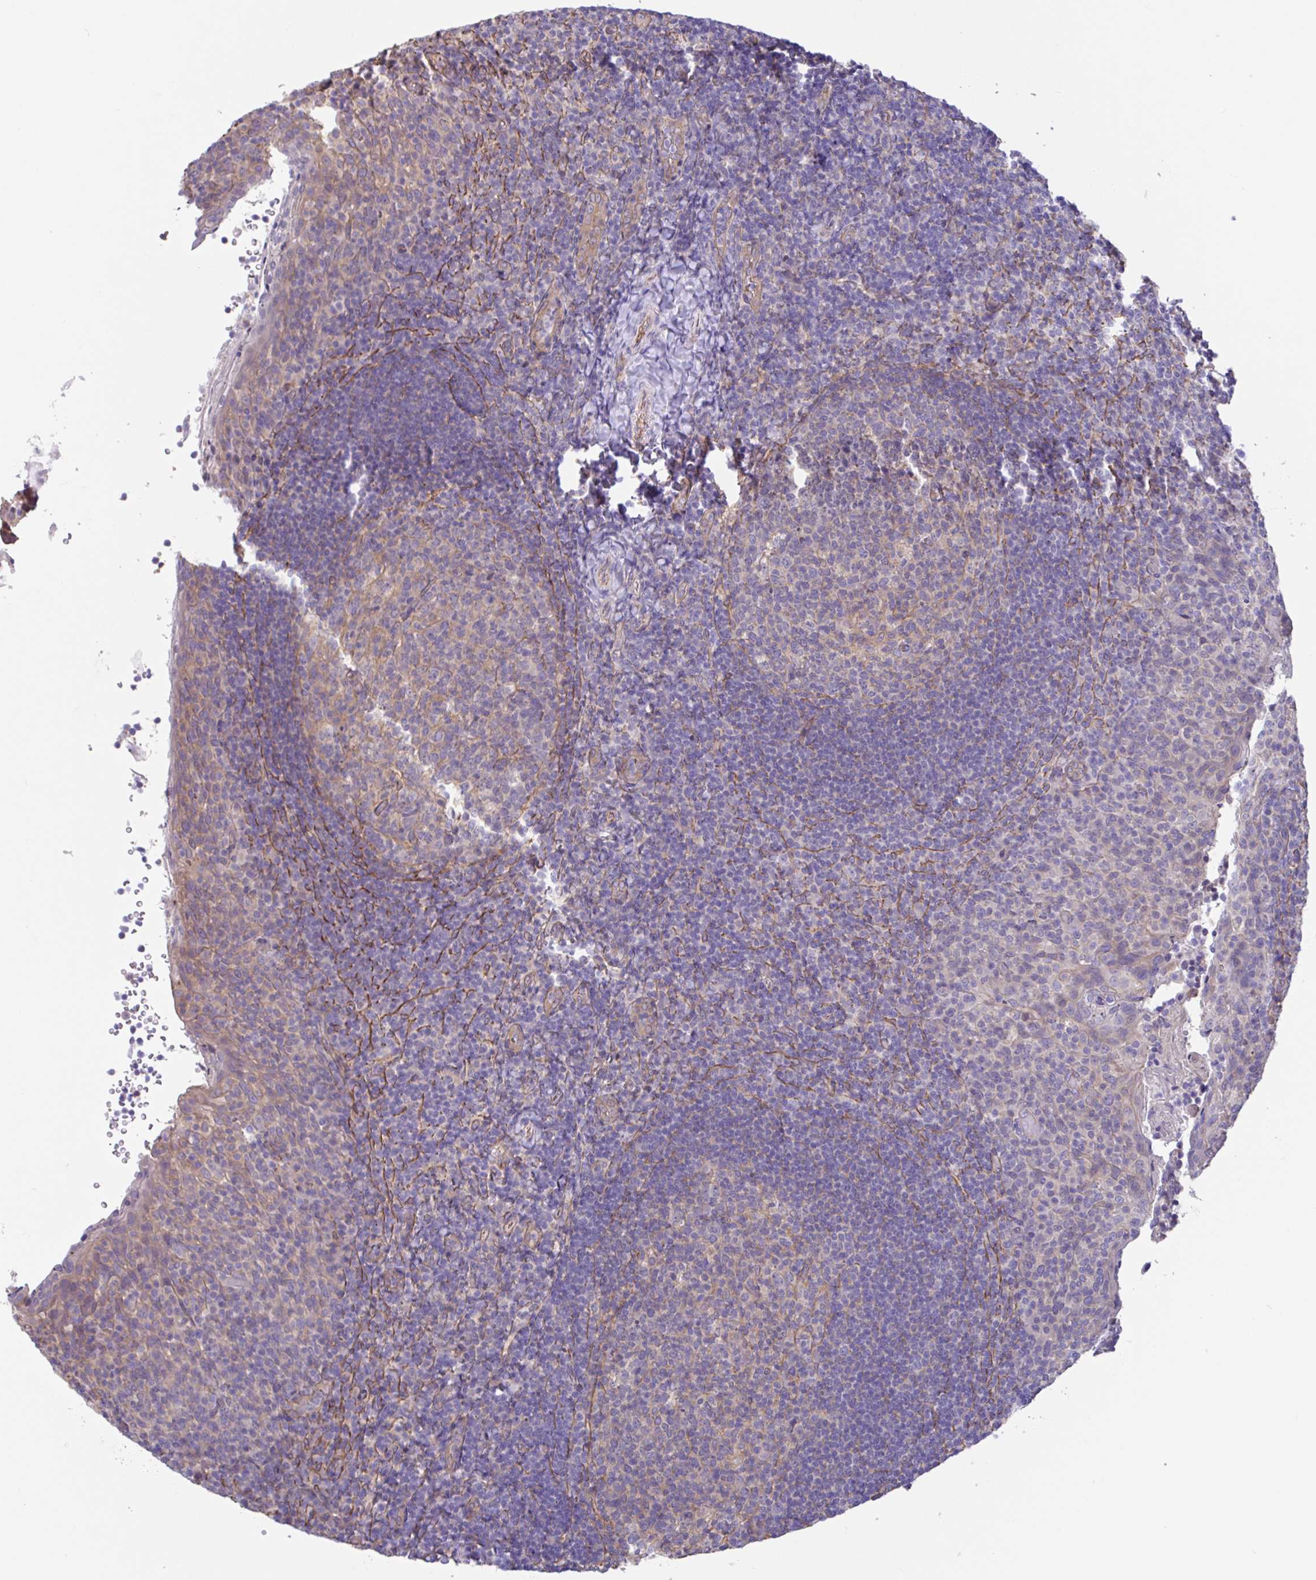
{"staining": {"intensity": "weak", "quantity": "<25%", "location": "cytoplasmic/membranous"}, "tissue": "tonsil", "cell_type": "Germinal center cells", "image_type": "normal", "snomed": [{"axis": "morphology", "description": "Normal tissue, NOS"}, {"axis": "topography", "description": "Tonsil"}], "caption": "Tonsil was stained to show a protein in brown. There is no significant expression in germinal center cells. (Stains: DAB IHC with hematoxylin counter stain, Microscopy: brightfield microscopy at high magnification).", "gene": "PLCD4", "patient": {"sex": "female", "age": 10}}